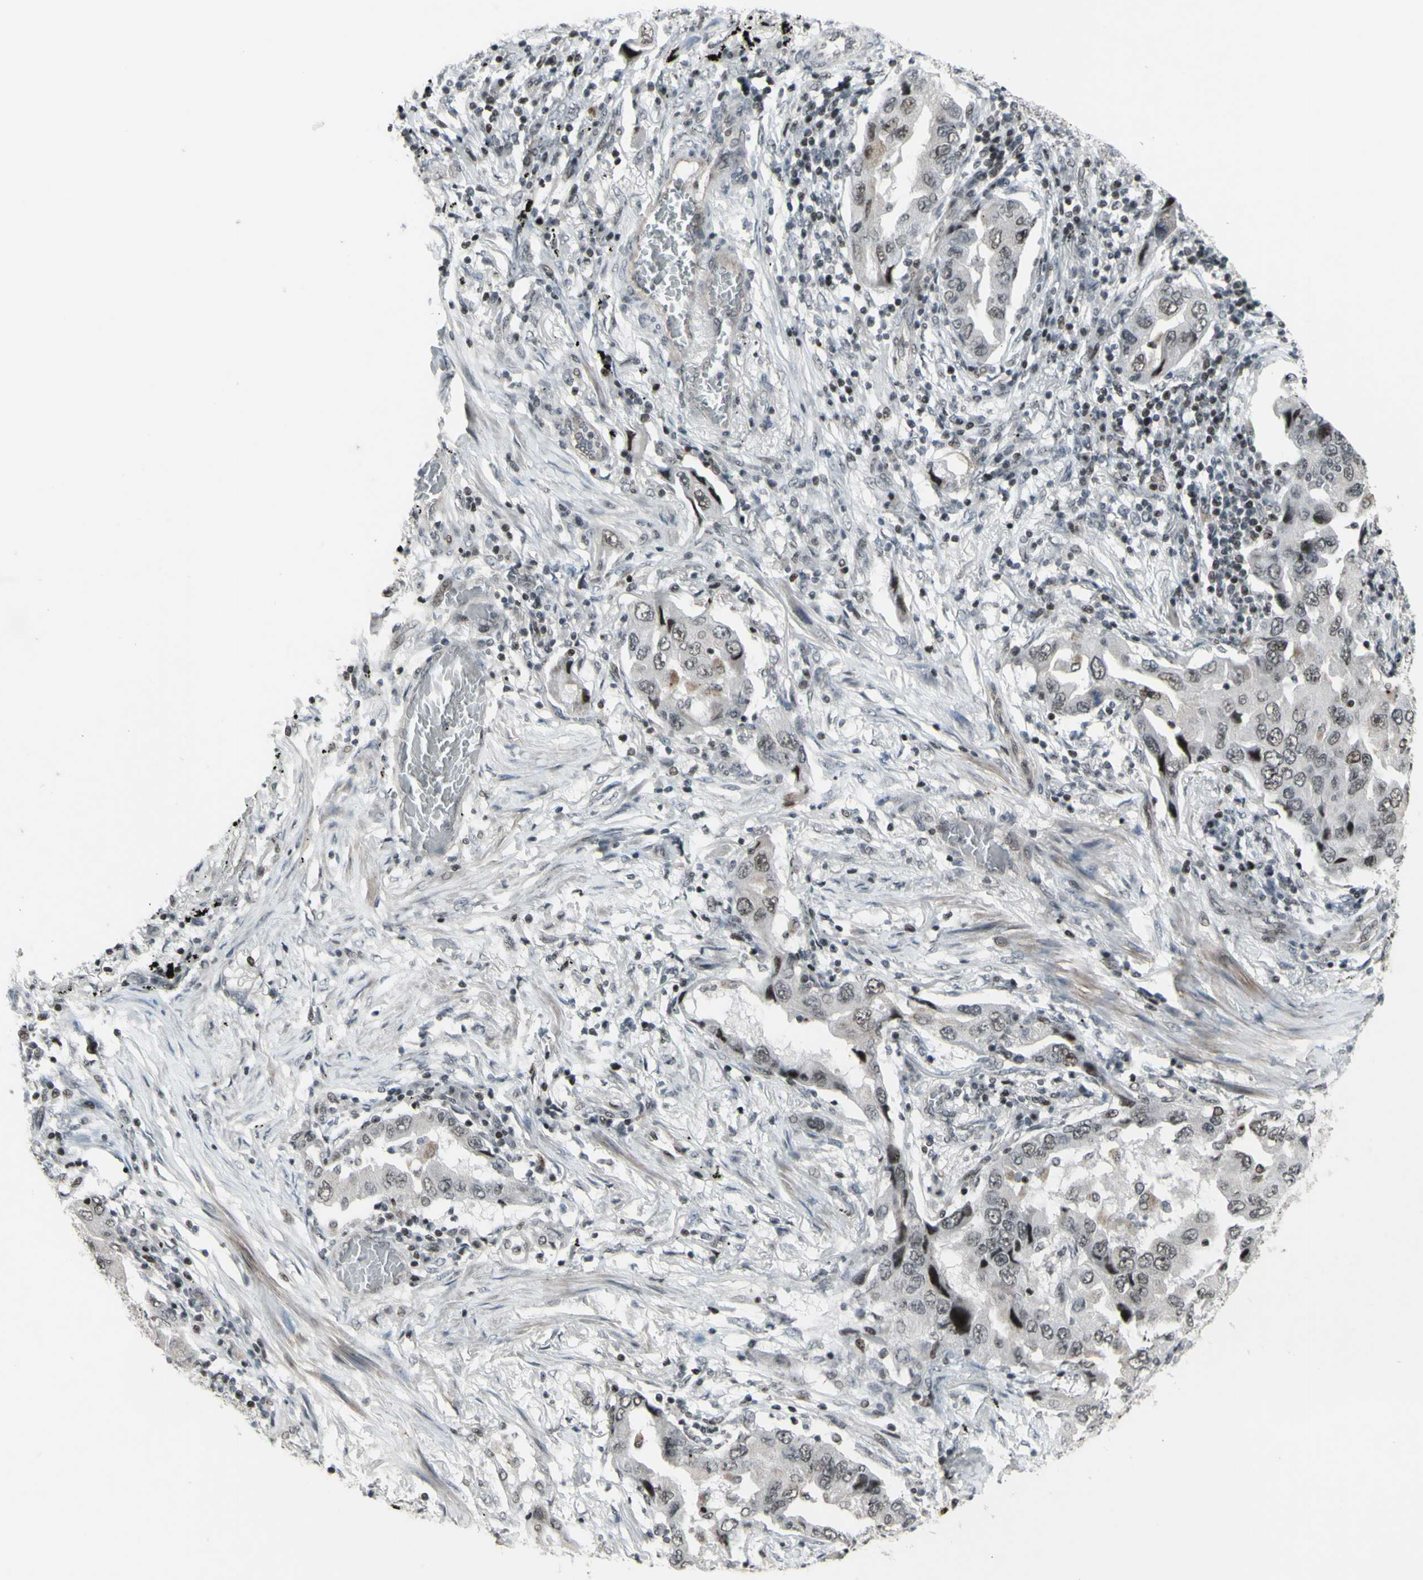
{"staining": {"intensity": "weak", "quantity": "<25%", "location": "nuclear"}, "tissue": "lung cancer", "cell_type": "Tumor cells", "image_type": "cancer", "snomed": [{"axis": "morphology", "description": "Adenocarcinoma, NOS"}, {"axis": "topography", "description": "Lung"}], "caption": "Tumor cells show no significant staining in adenocarcinoma (lung). The staining was performed using DAB (3,3'-diaminobenzidine) to visualize the protein expression in brown, while the nuclei were stained in blue with hematoxylin (Magnification: 20x).", "gene": "SUPT6H", "patient": {"sex": "female", "age": 65}}